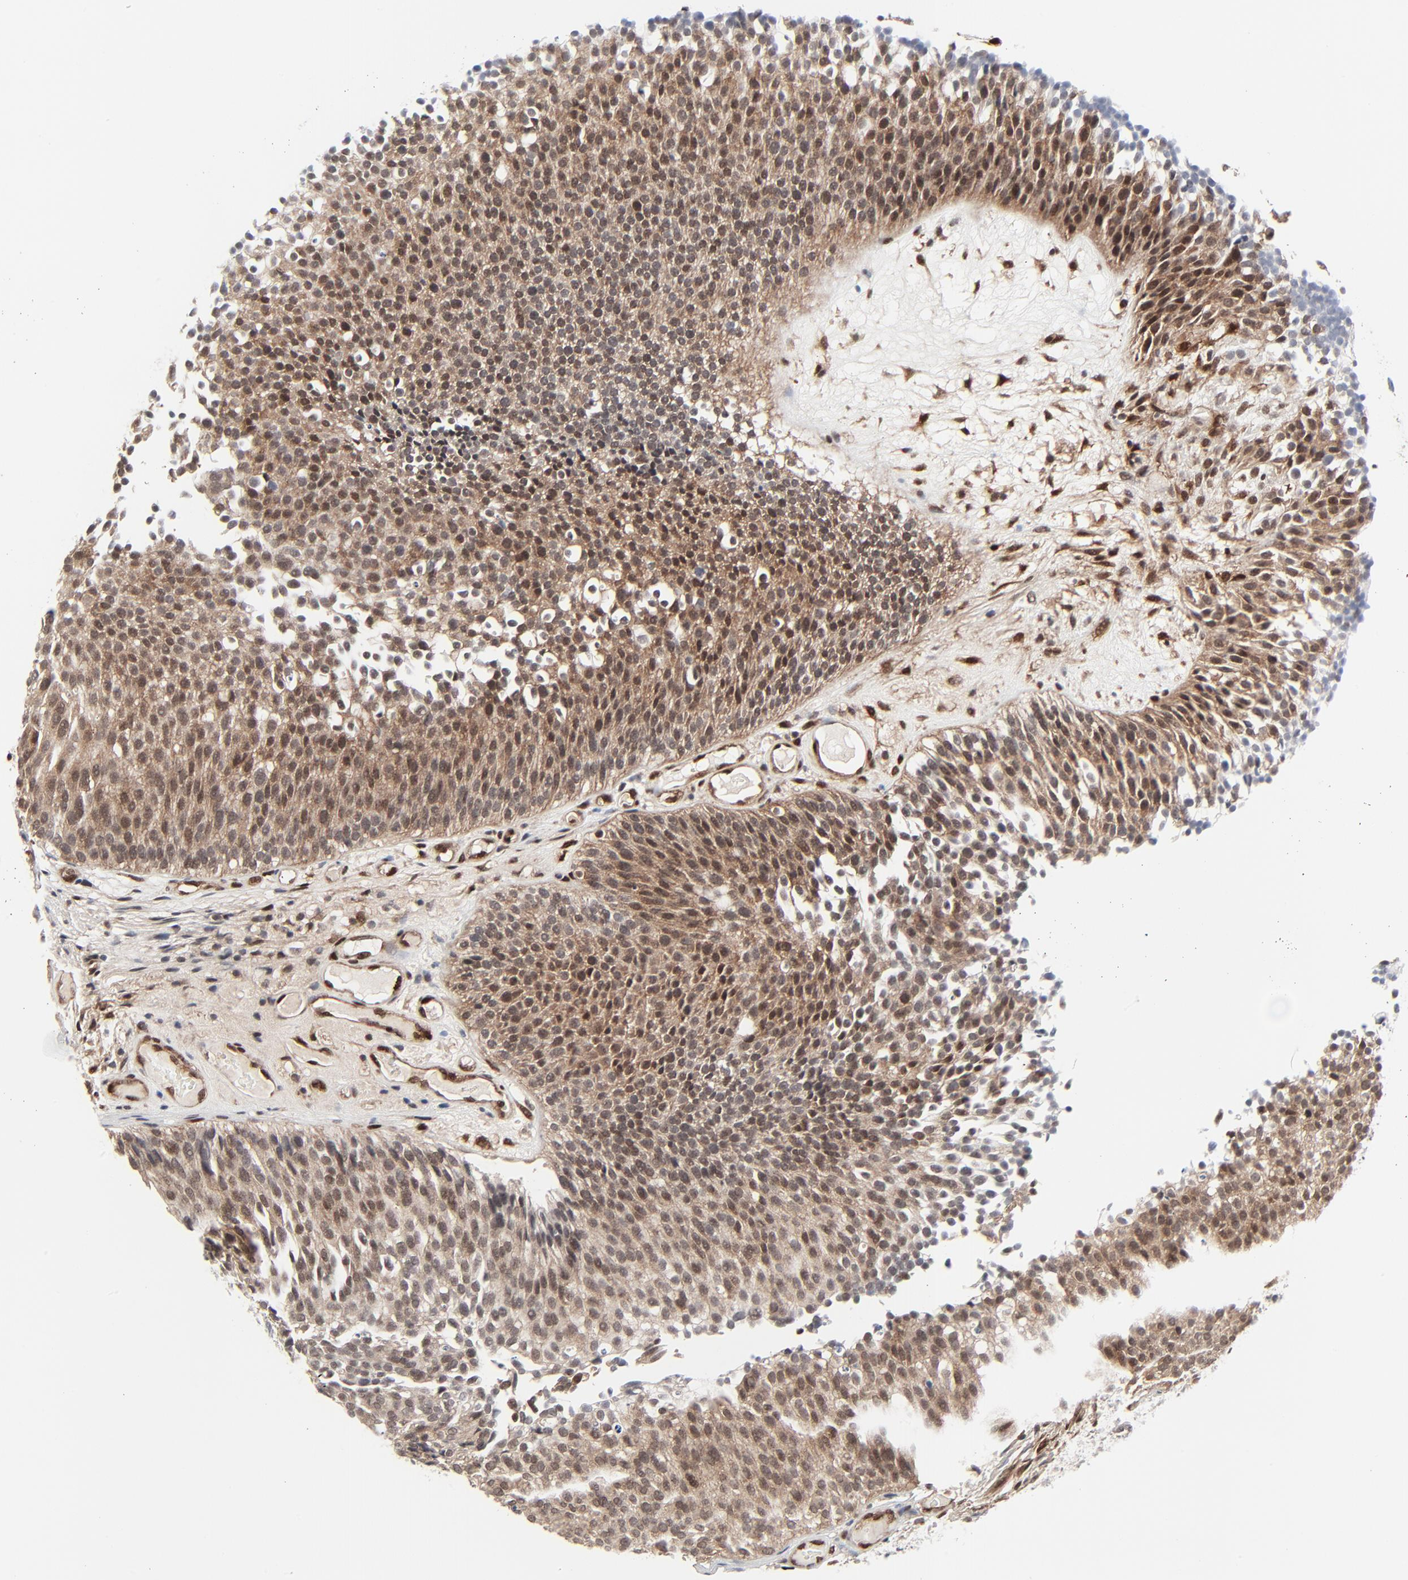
{"staining": {"intensity": "moderate", "quantity": ">75%", "location": "cytoplasmic/membranous,nuclear"}, "tissue": "urothelial cancer", "cell_type": "Tumor cells", "image_type": "cancer", "snomed": [{"axis": "morphology", "description": "Urothelial carcinoma, Low grade"}, {"axis": "topography", "description": "Urinary bladder"}], "caption": "DAB (3,3'-diaminobenzidine) immunohistochemical staining of low-grade urothelial carcinoma displays moderate cytoplasmic/membranous and nuclear protein expression in about >75% of tumor cells.", "gene": "AKT1", "patient": {"sex": "male", "age": 85}}